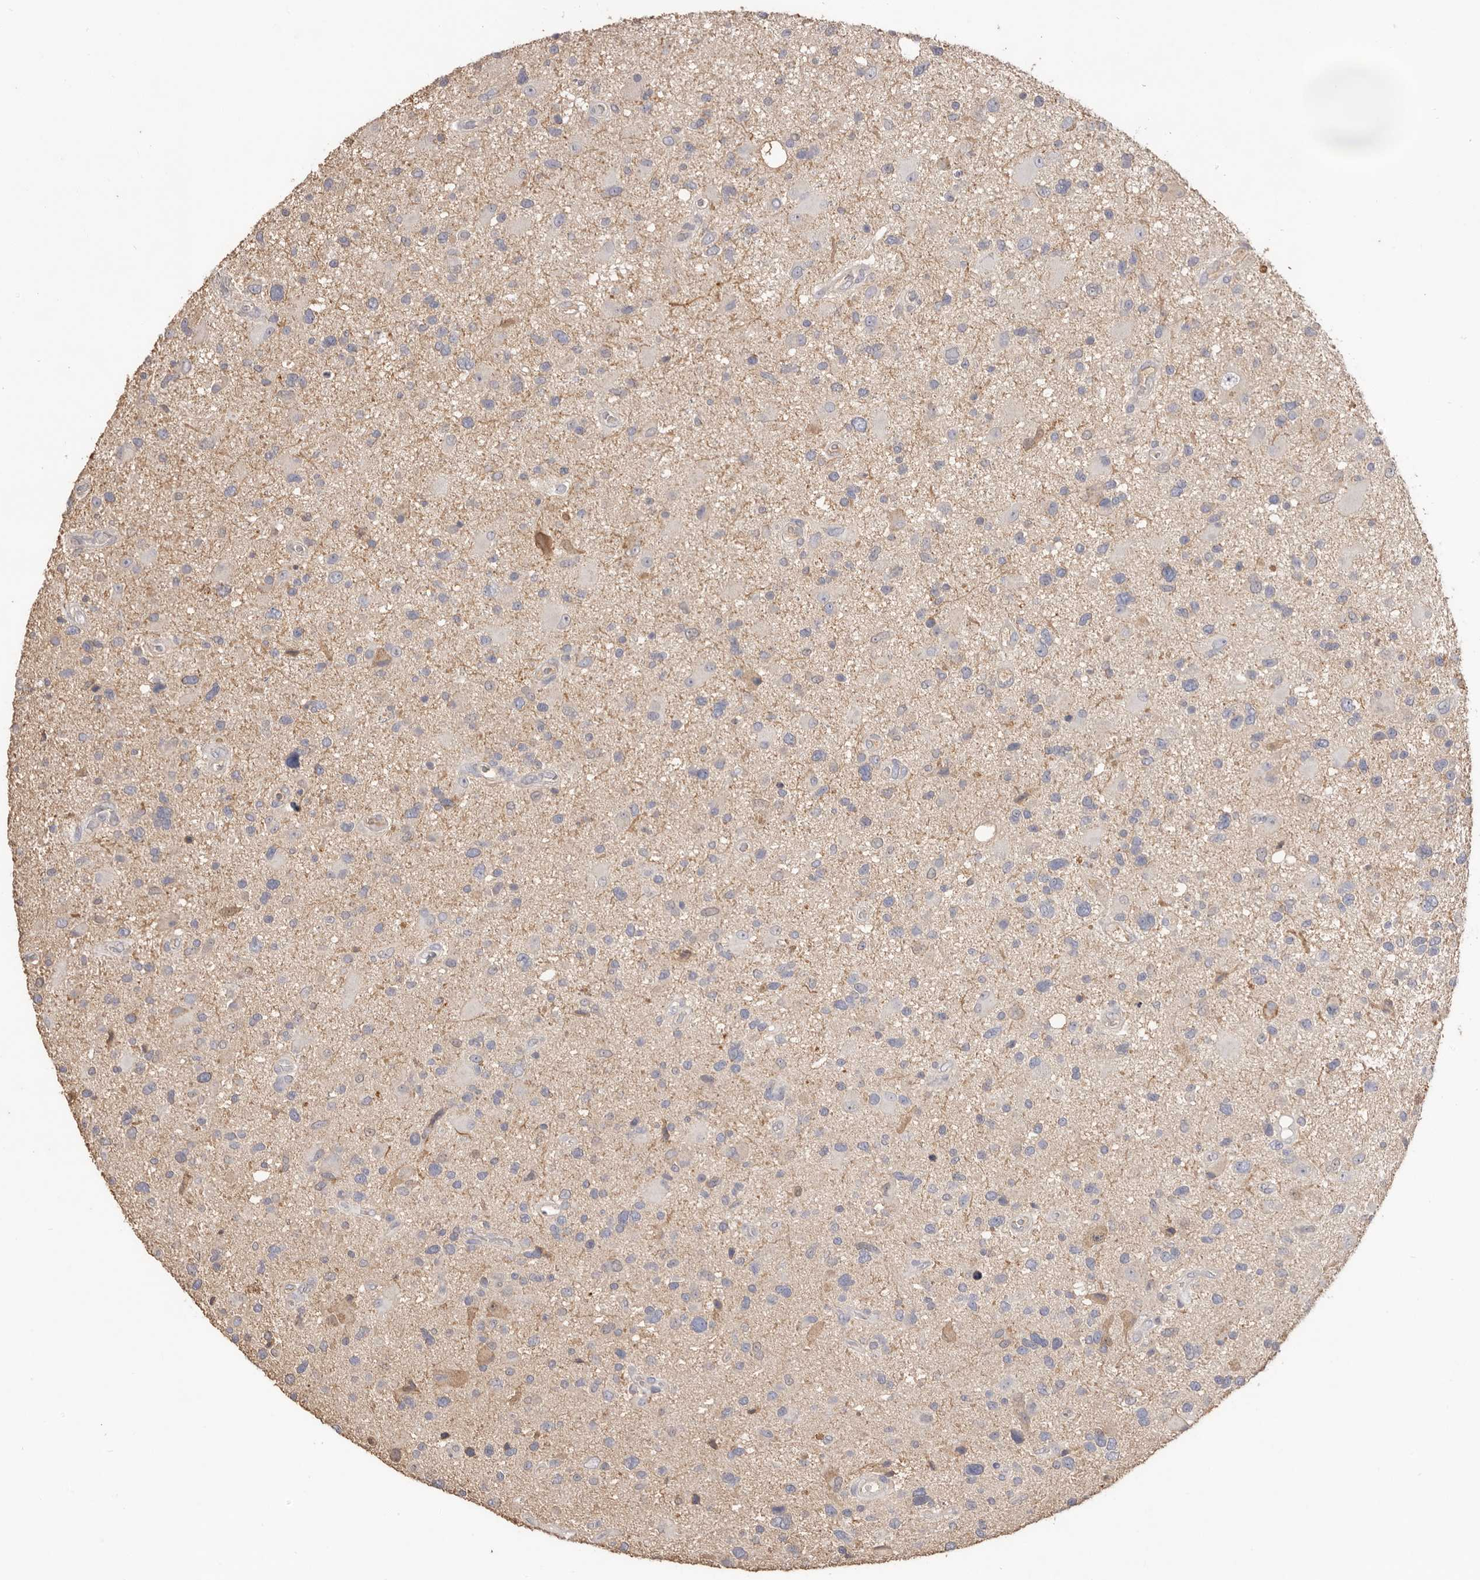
{"staining": {"intensity": "negative", "quantity": "none", "location": "none"}, "tissue": "glioma", "cell_type": "Tumor cells", "image_type": "cancer", "snomed": [{"axis": "morphology", "description": "Glioma, malignant, High grade"}, {"axis": "topography", "description": "Brain"}], "caption": "Immunohistochemistry (IHC) micrograph of human high-grade glioma (malignant) stained for a protein (brown), which exhibits no staining in tumor cells.", "gene": "HCAR2", "patient": {"sex": "male", "age": 33}}